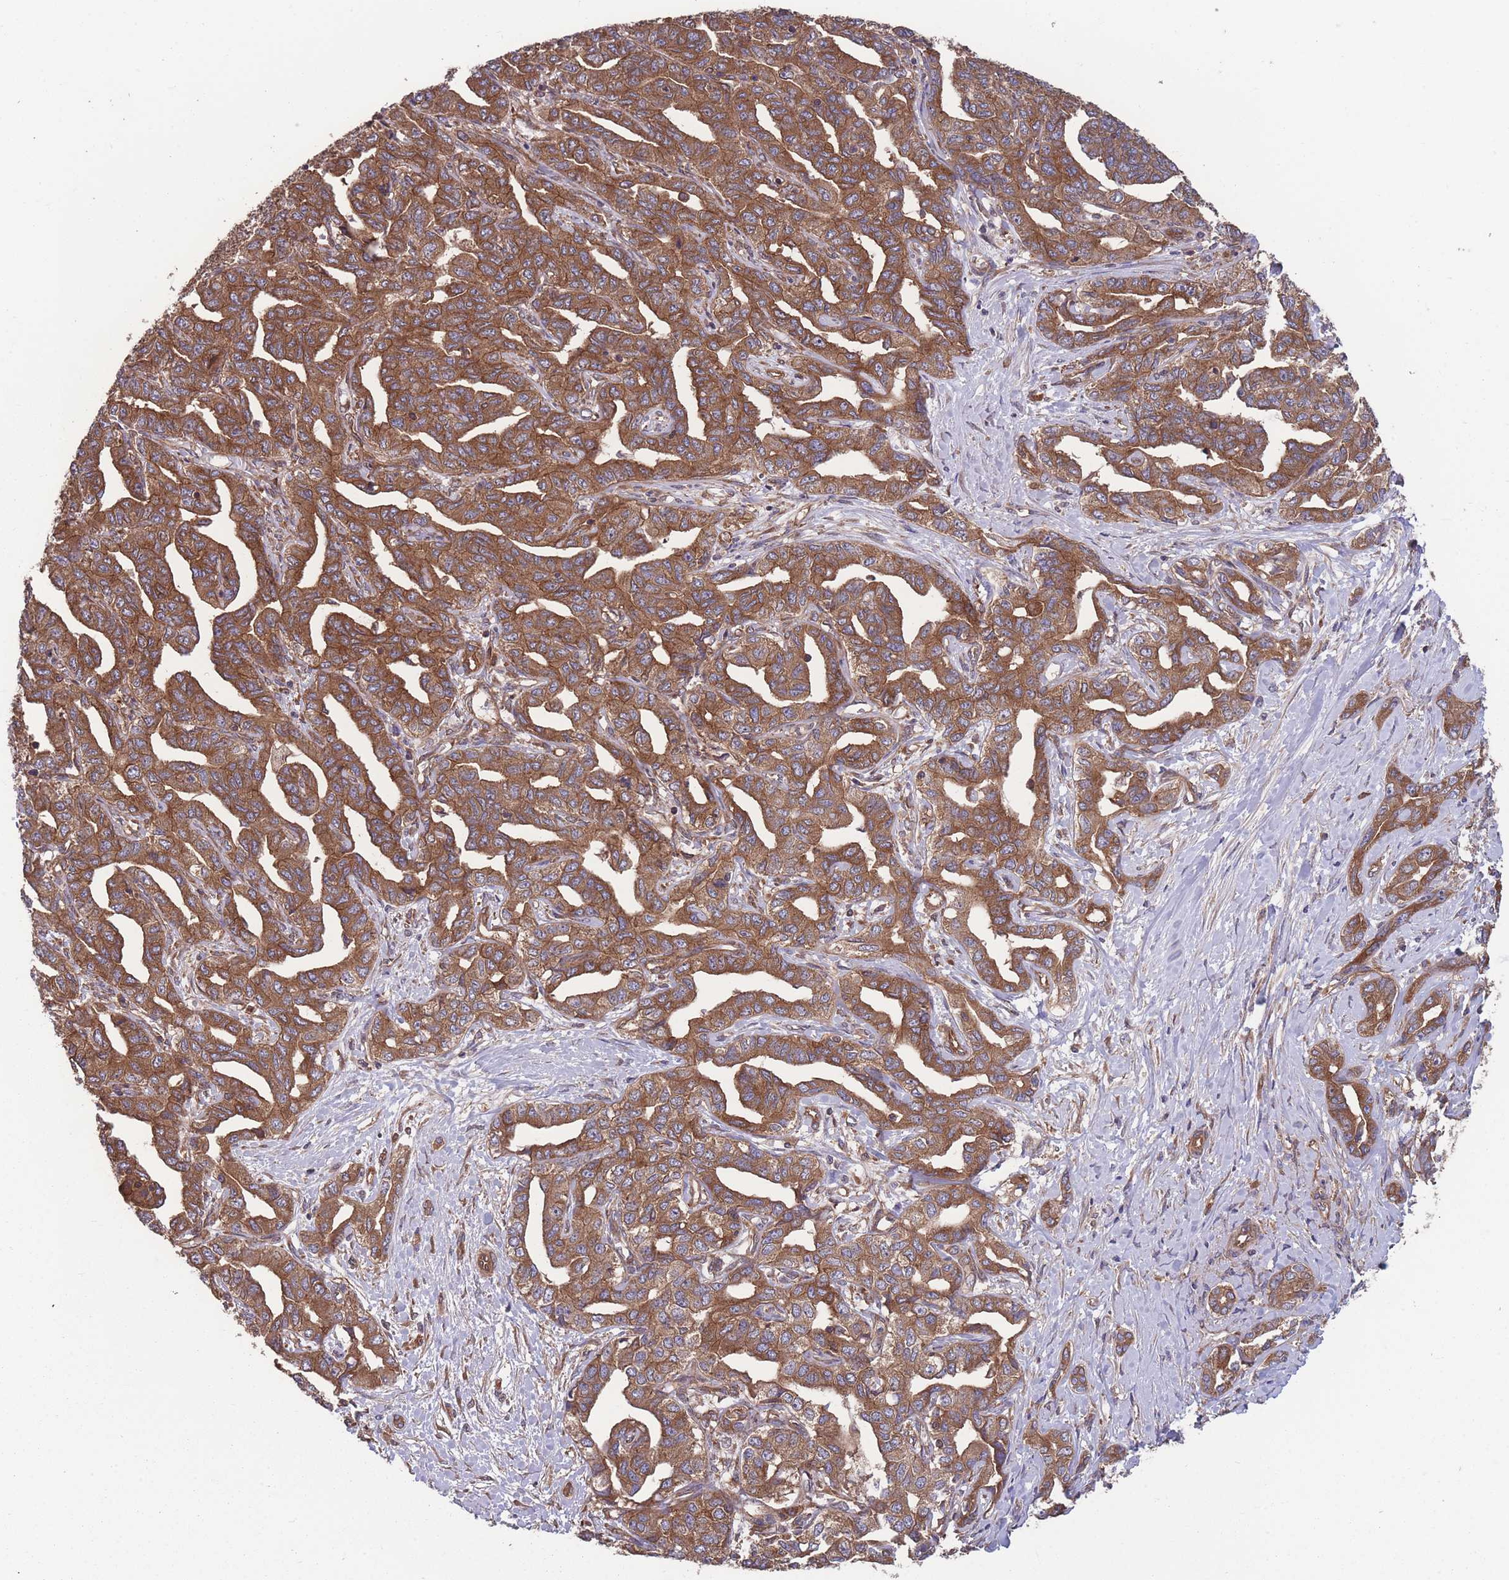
{"staining": {"intensity": "strong", "quantity": ">75%", "location": "cytoplasmic/membranous"}, "tissue": "liver cancer", "cell_type": "Tumor cells", "image_type": "cancer", "snomed": [{"axis": "morphology", "description": "Cholangiocarcinoma"}, {"axis": "topography", "description": "Liver"}], "caption": "The photomicrograph demonstrates immunohistochemical staining of liver cholangiocarcinoma. There is strong cytoplasmic/membranous positivity is seen in about >75% of tumor cells.", "gene": "ZPR1", "patient": {"sex": "male", "age": 59}}